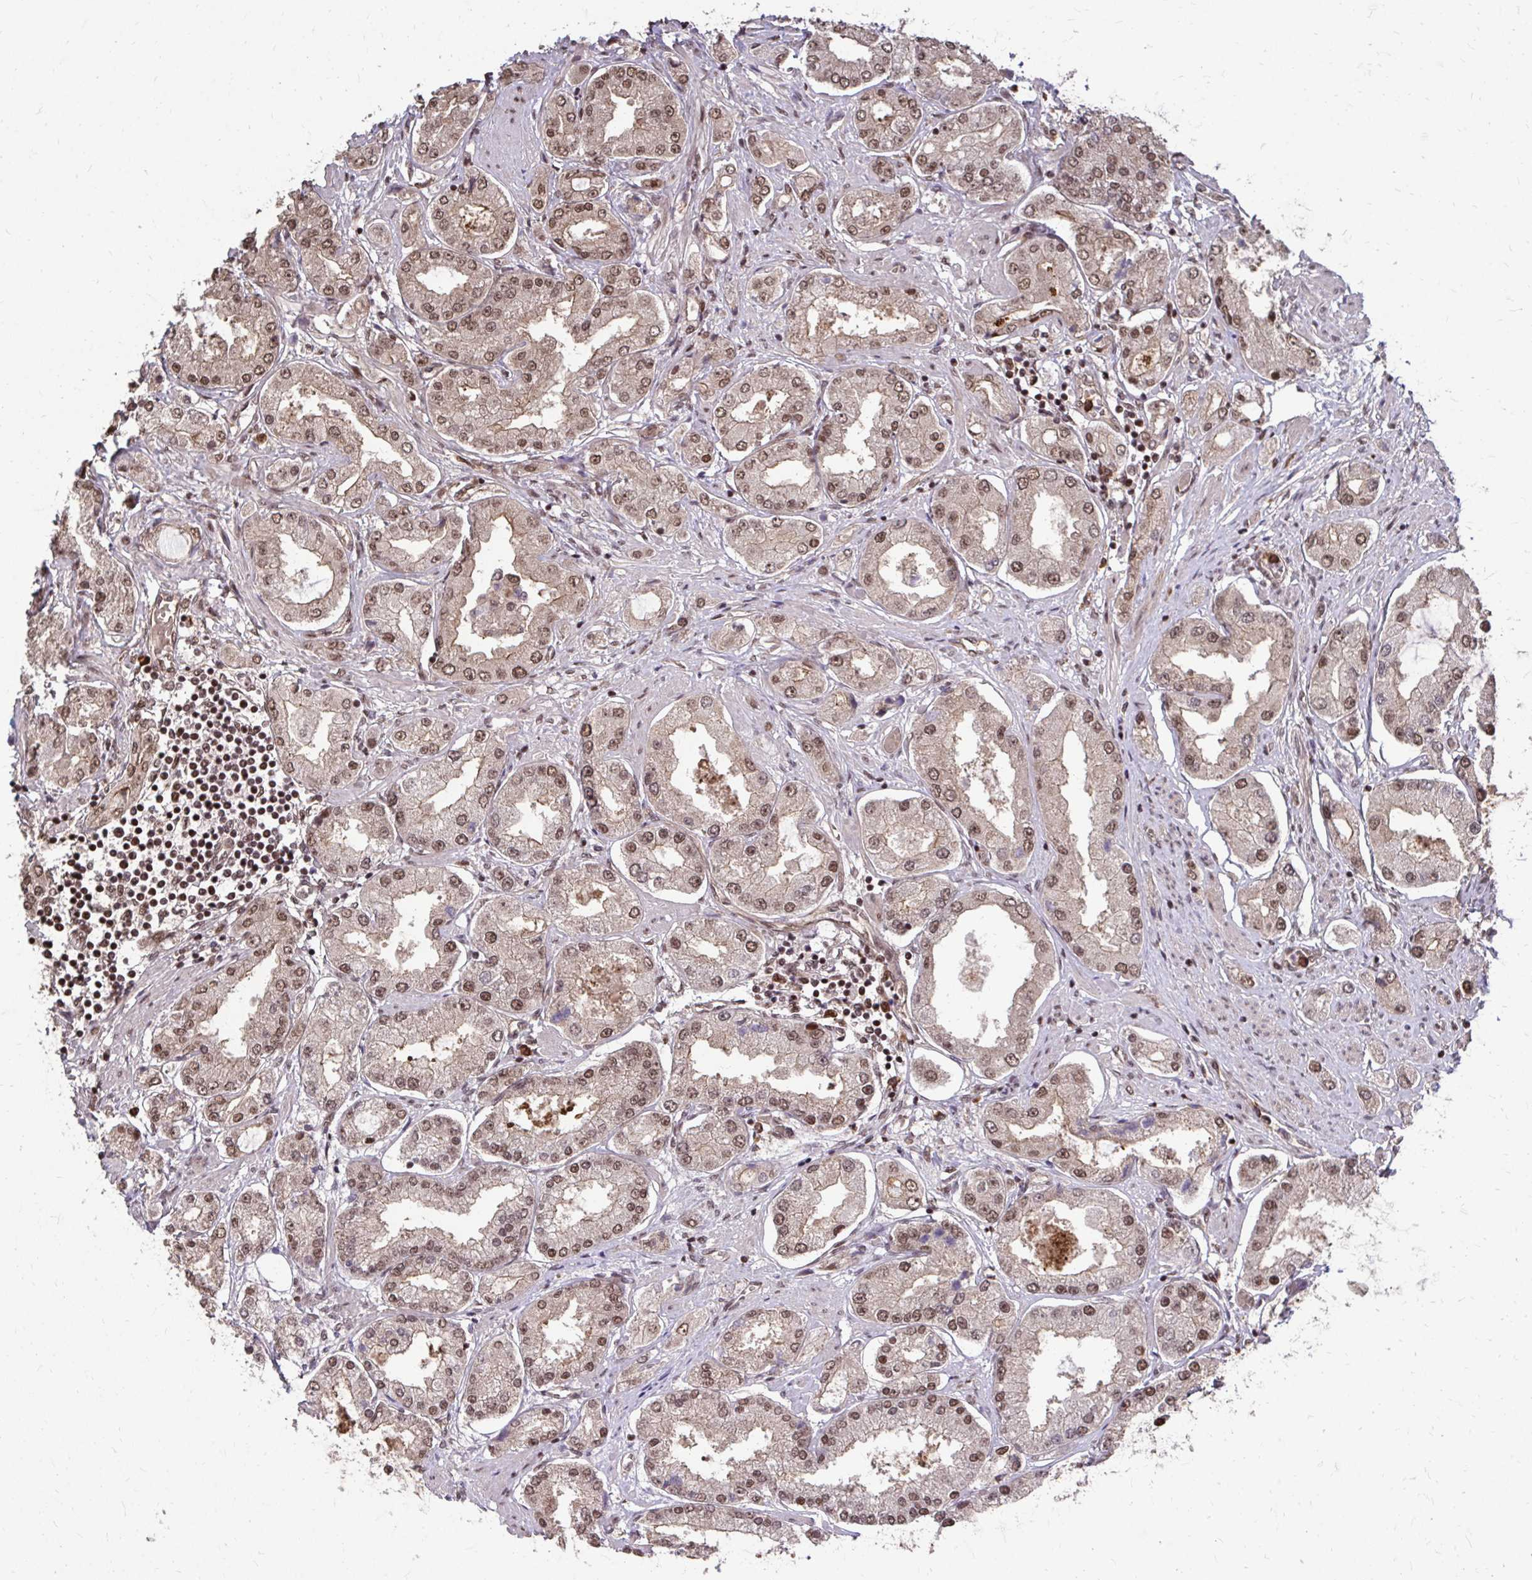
{"staining": {"intensity": "moderate", "quantity": ">75%", "location": "nuclear"}, "tissue": "prostate cancer", "cell_type": "Tumor cells", "image_type": "cancer", "snomed": [{"axis": "morphology", "description": "Adenocarcinoma, High grade"}, {"axis": "topography", "description": "Prostate"}], "caption": "About >75% of tumor cells in prostate adenocarcinoma (high-grade) exhibit moderate nuclear protein positivity as visualized by brown immunohistochemical staining.", "gene": "SS18", "patient": {"sex": "male", "age": 69}}